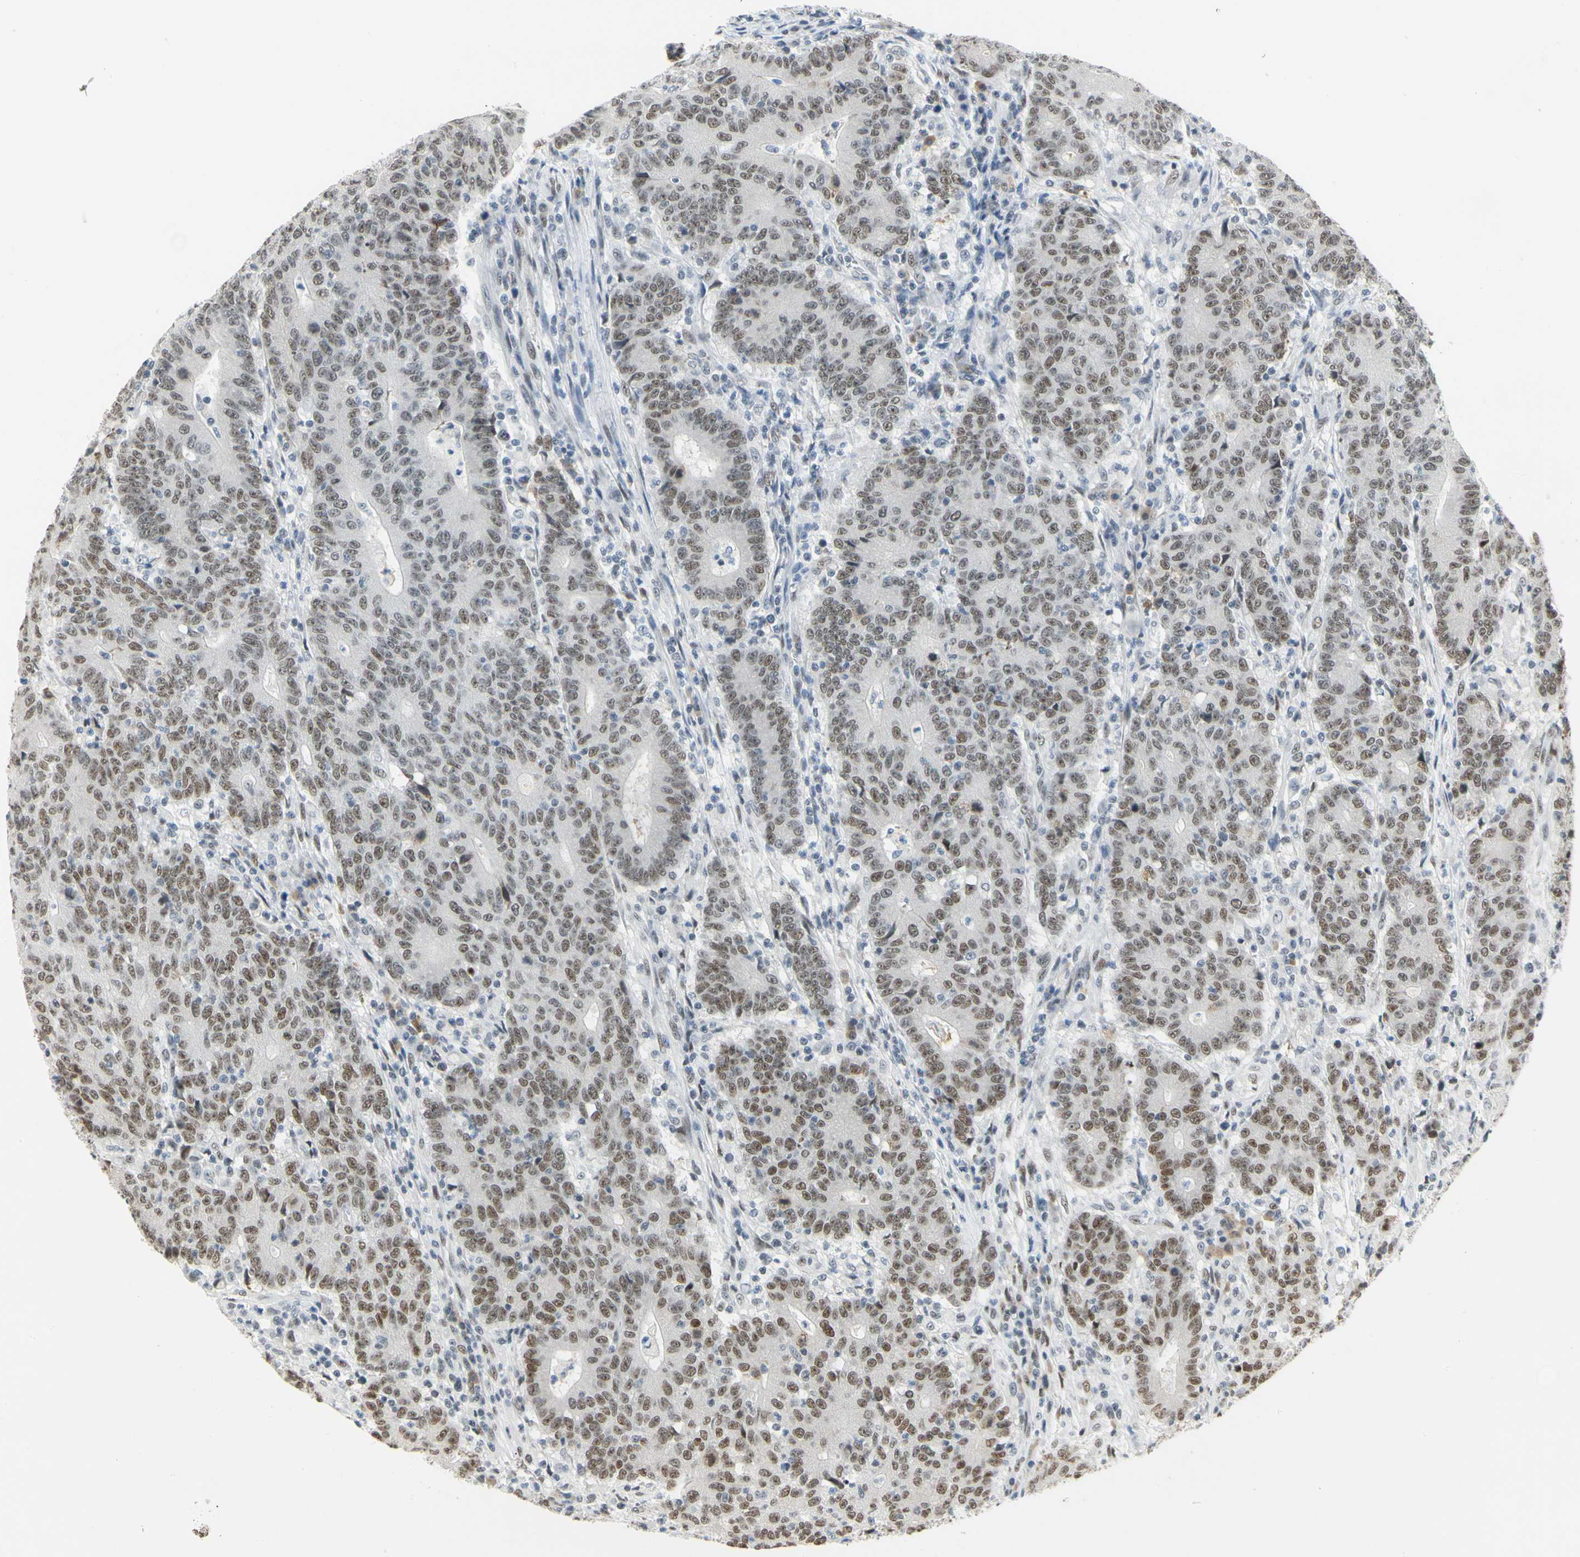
{"staining": {"intensity": "weak", "quantity": ">75%", "location": "nuclear"}, "tissue": "colorectal cancer", "cell_type": "Tumor cells", "image_type": "cancer", "snomed": [{"axis": "morphology", "description": "Normal tissue, NOS"}, {"axis": "morphology", "description": "Adenocarcinoma, NOS"}, {"axis": "topography", "description": "Colon"}], "caption": "Immunohistochemistry (IHC) photomicrograph of colorectal cancer (adenocarcinoma) stained for a protein (brown), which demonstrates low levels of weak nuclear positivity in about >75% of tumor cells.", "gene": "ZSCAN16", "patient": {"sex": "female", "age": 75}}